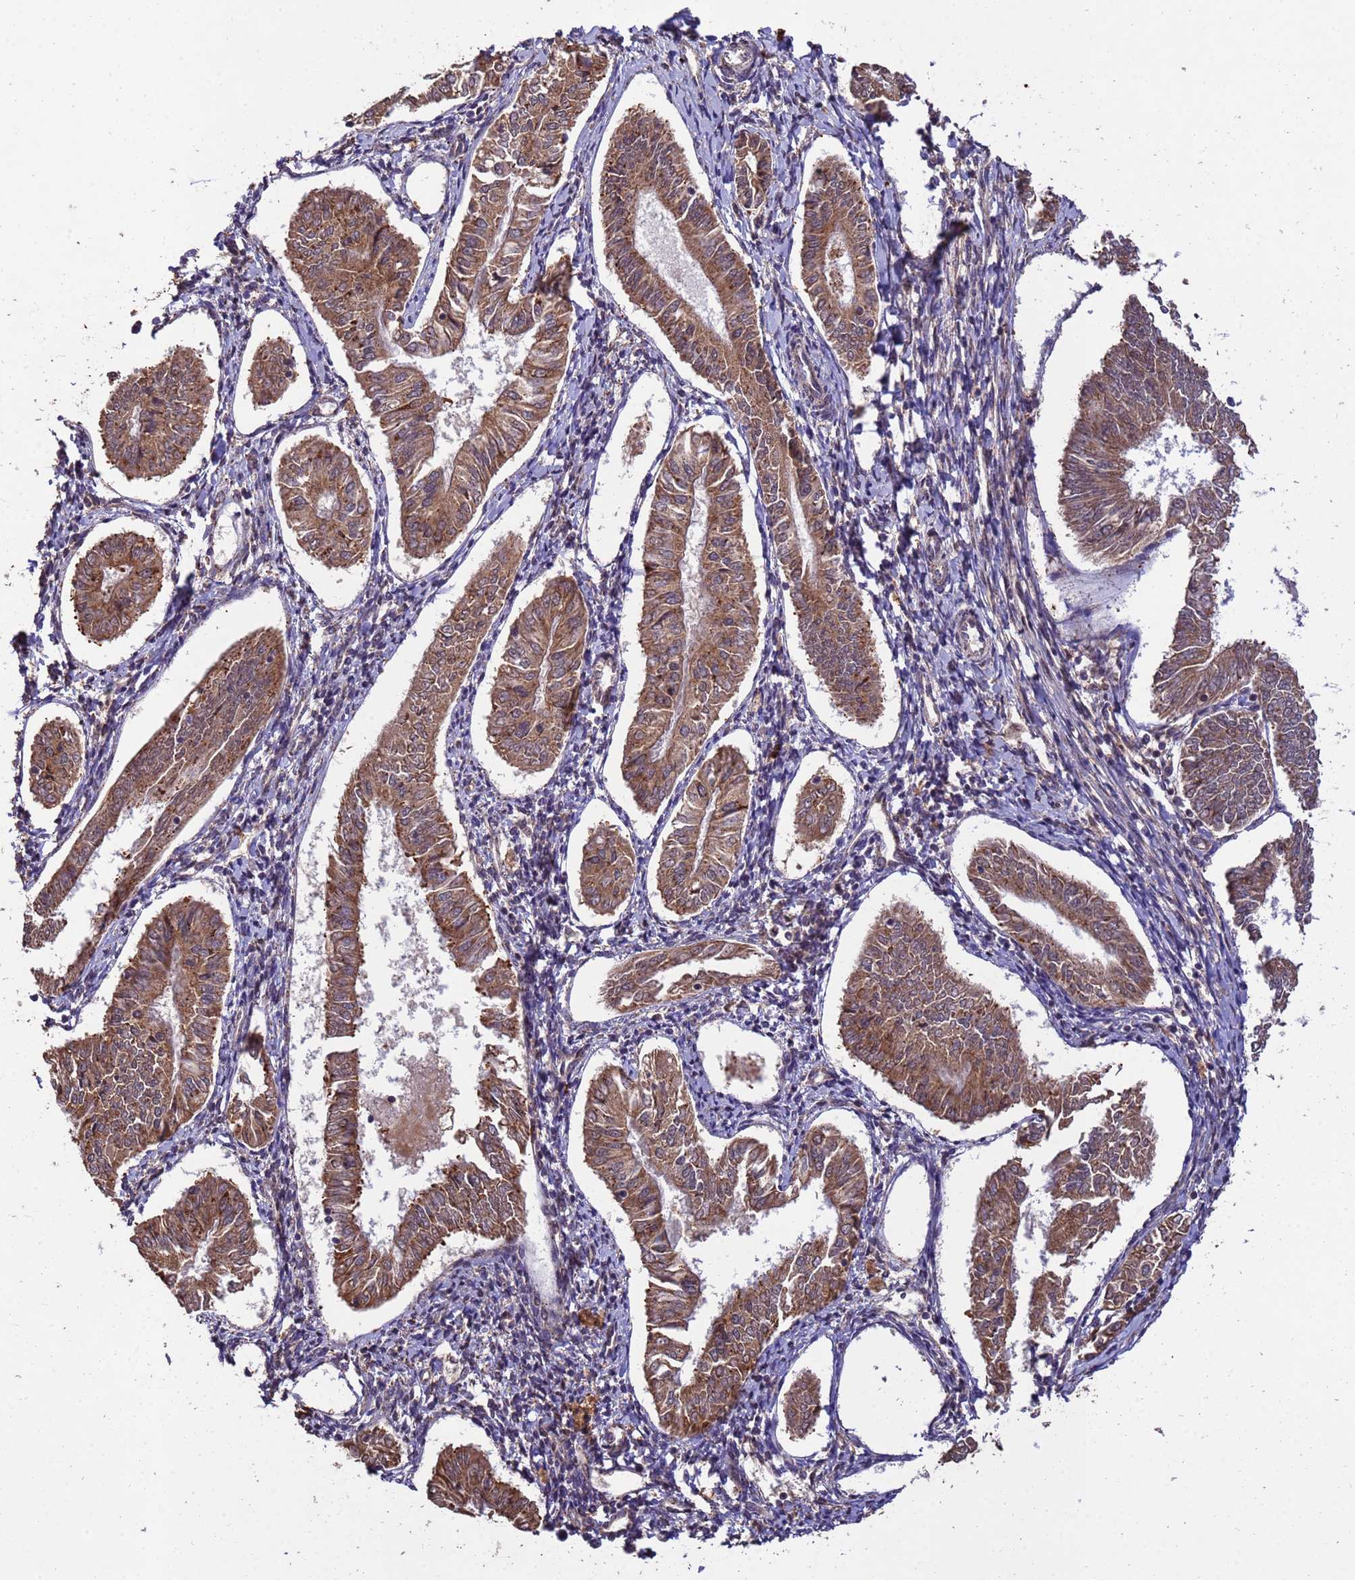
{"staining": {"intensity": "moderate", "quantity": ">75%", "location": "cytoplasmic/membranous"}, "tissue": "endometrial cancer", "cell_type": "Tumor cells", "image_type": "cancer", "snomed": [{"axis": "morphology", "description": "Adenocarcinoma, NOS"}, {"axis": "topography", "description": "Endometrium"}], "caption": "An image of human endometrial adenocarcinoma stained for a protein shows moderate cytoplasmic/membranous brown staining in tumor cells.", "gene": "ZNF619", "patient": {"sex": "female", "age": 58}}